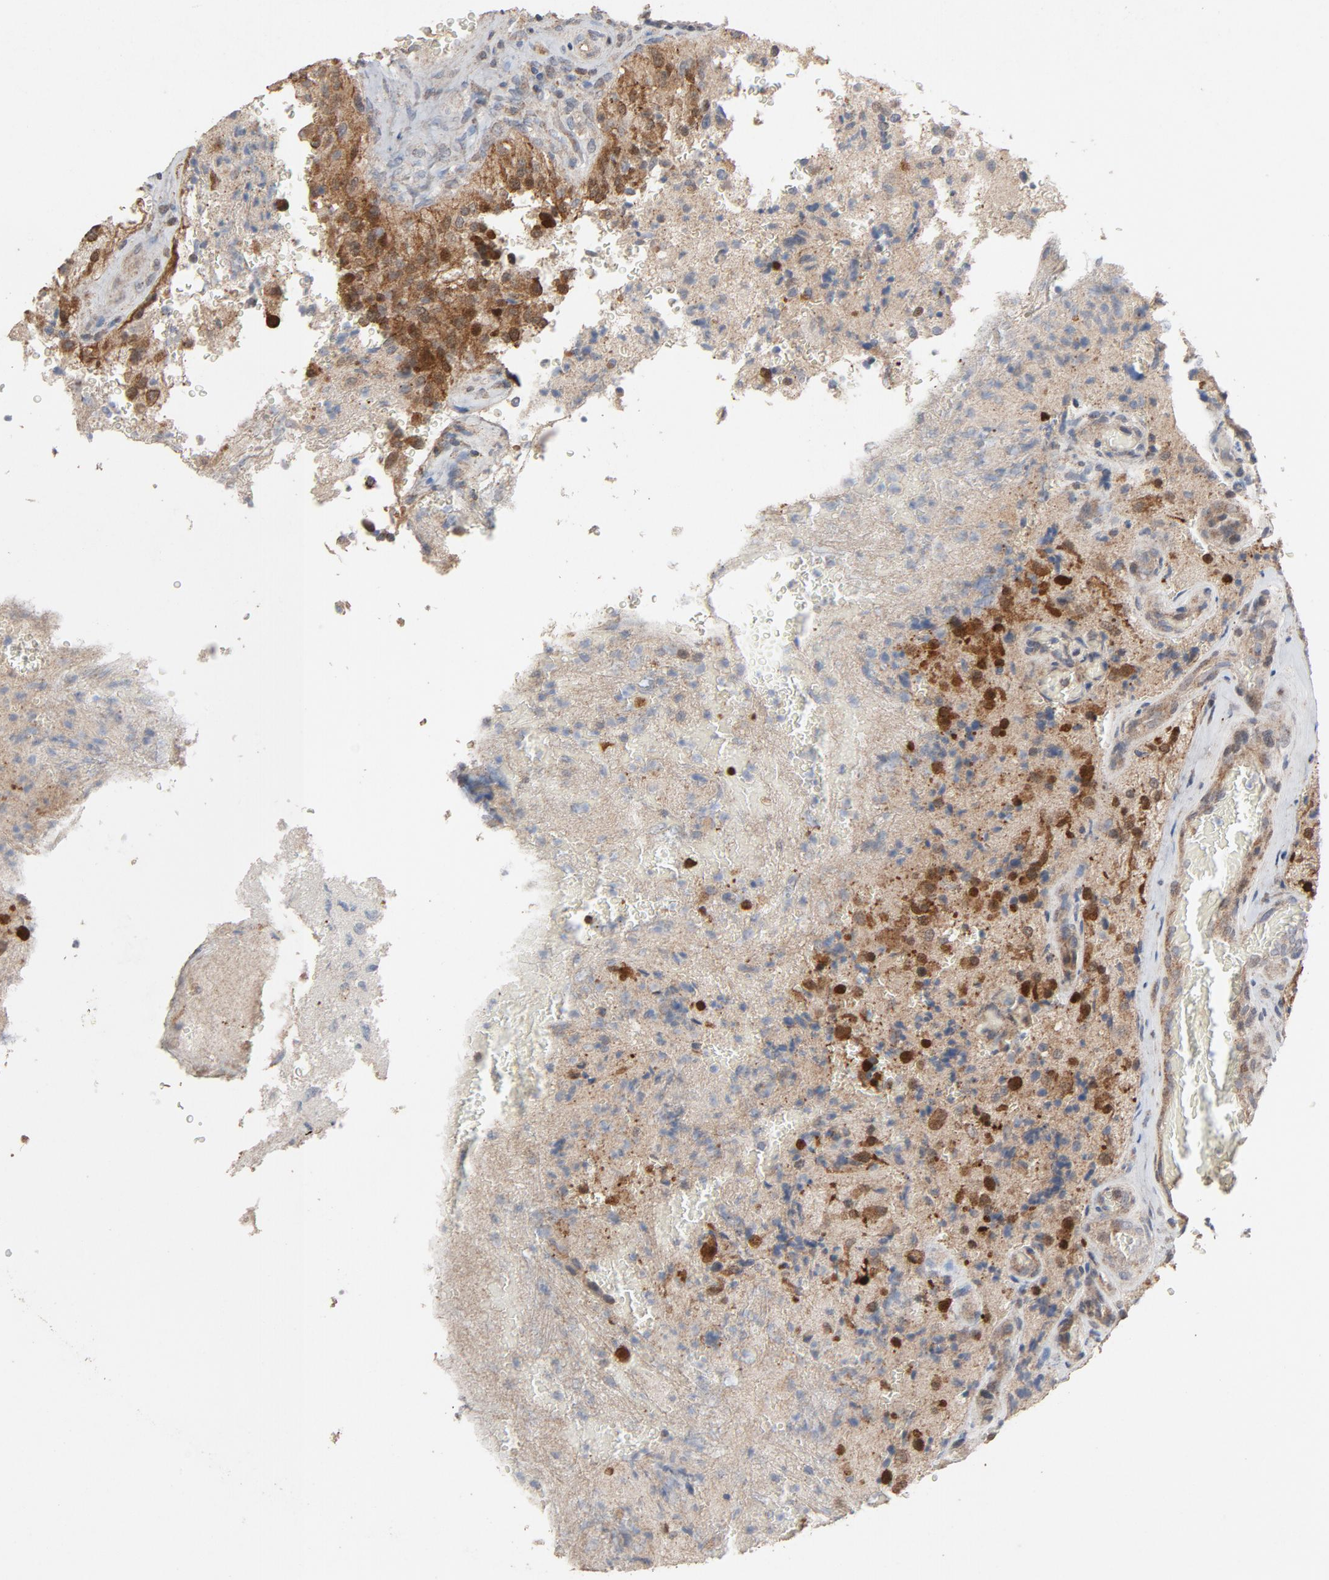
{"staining": {"intensity": "moderate", "quantity": "25%-75%", "location": "cytoplasmic/membranous,nuclear"}, "tissue": "glioma", "cell_type": "Tumor cells", "image_type": "cancer", "snomed": [{"axis": "morphology", "description": "Normal tissue, NOS"}, {"axis": "morphology", "description": "Glioma, malignant, High grade"}, {"axis": "topography", "description": "Cerebral cortex"}], "caption": "The photomicrograph reveals a brown stain indicating the presence of a protein in the cytoplasmic/membranous and nuclear of tumor cells in glioma.", "gene": "CDK6", "patient": {"sex": "male", "age": 56}}